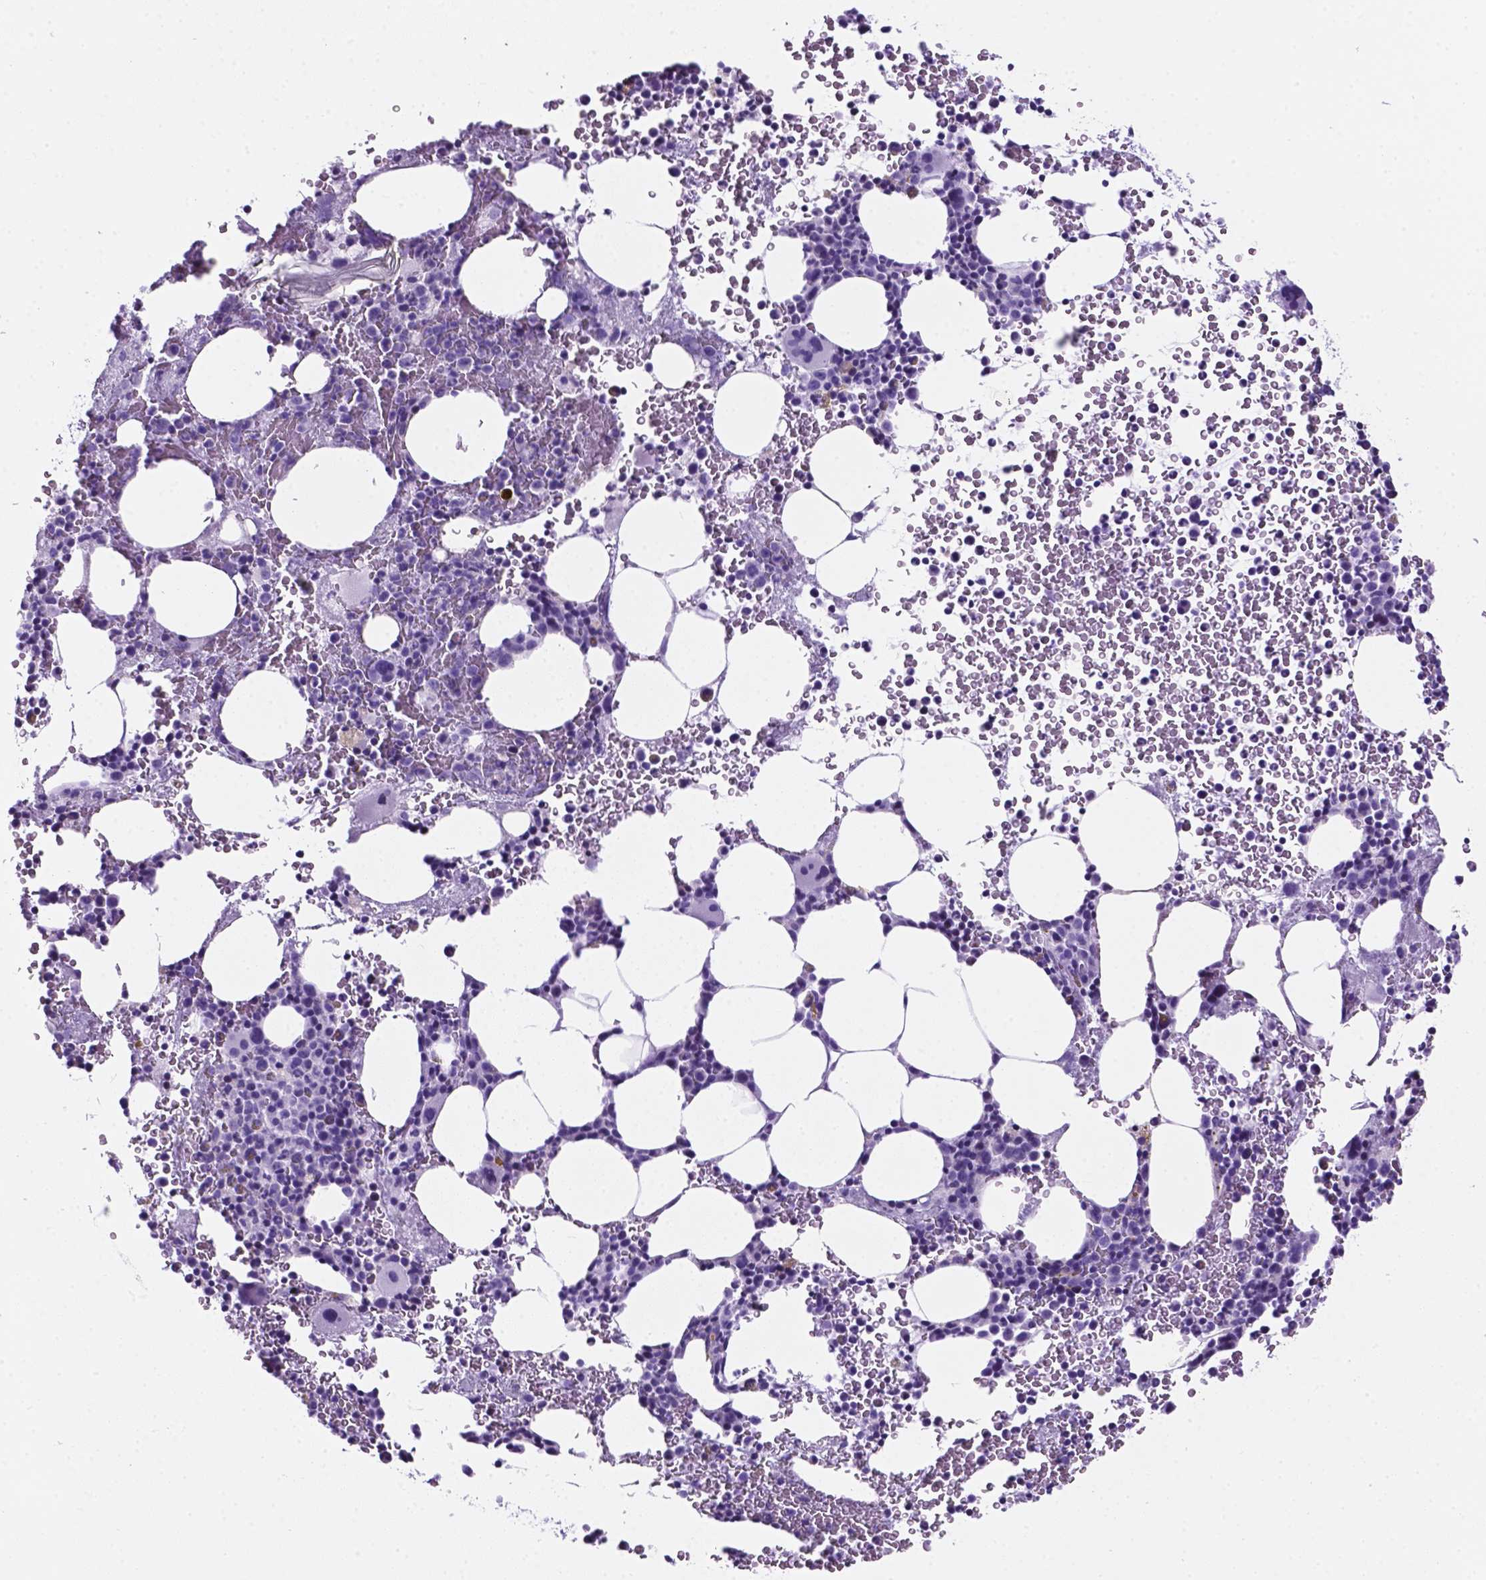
{"staining": {"intensity": "negative", "quantity": "none", "location": "none"}, "tissue": "bone marrow", "cell_type": "Hematopoietic cells", "image_type": "normal", "snomed": [{"axis": "morphology", "description": "Normal tissue, NOS"}, {"axis": "topography", "description": "Bone marrow"}], "caption": "Immunohistochemistry (IHC) of normal human bone marrow reveals no expression in hematopoietic cells.", "gene": "C17orf107", "patient": {"sex": "female", "age": 56}}